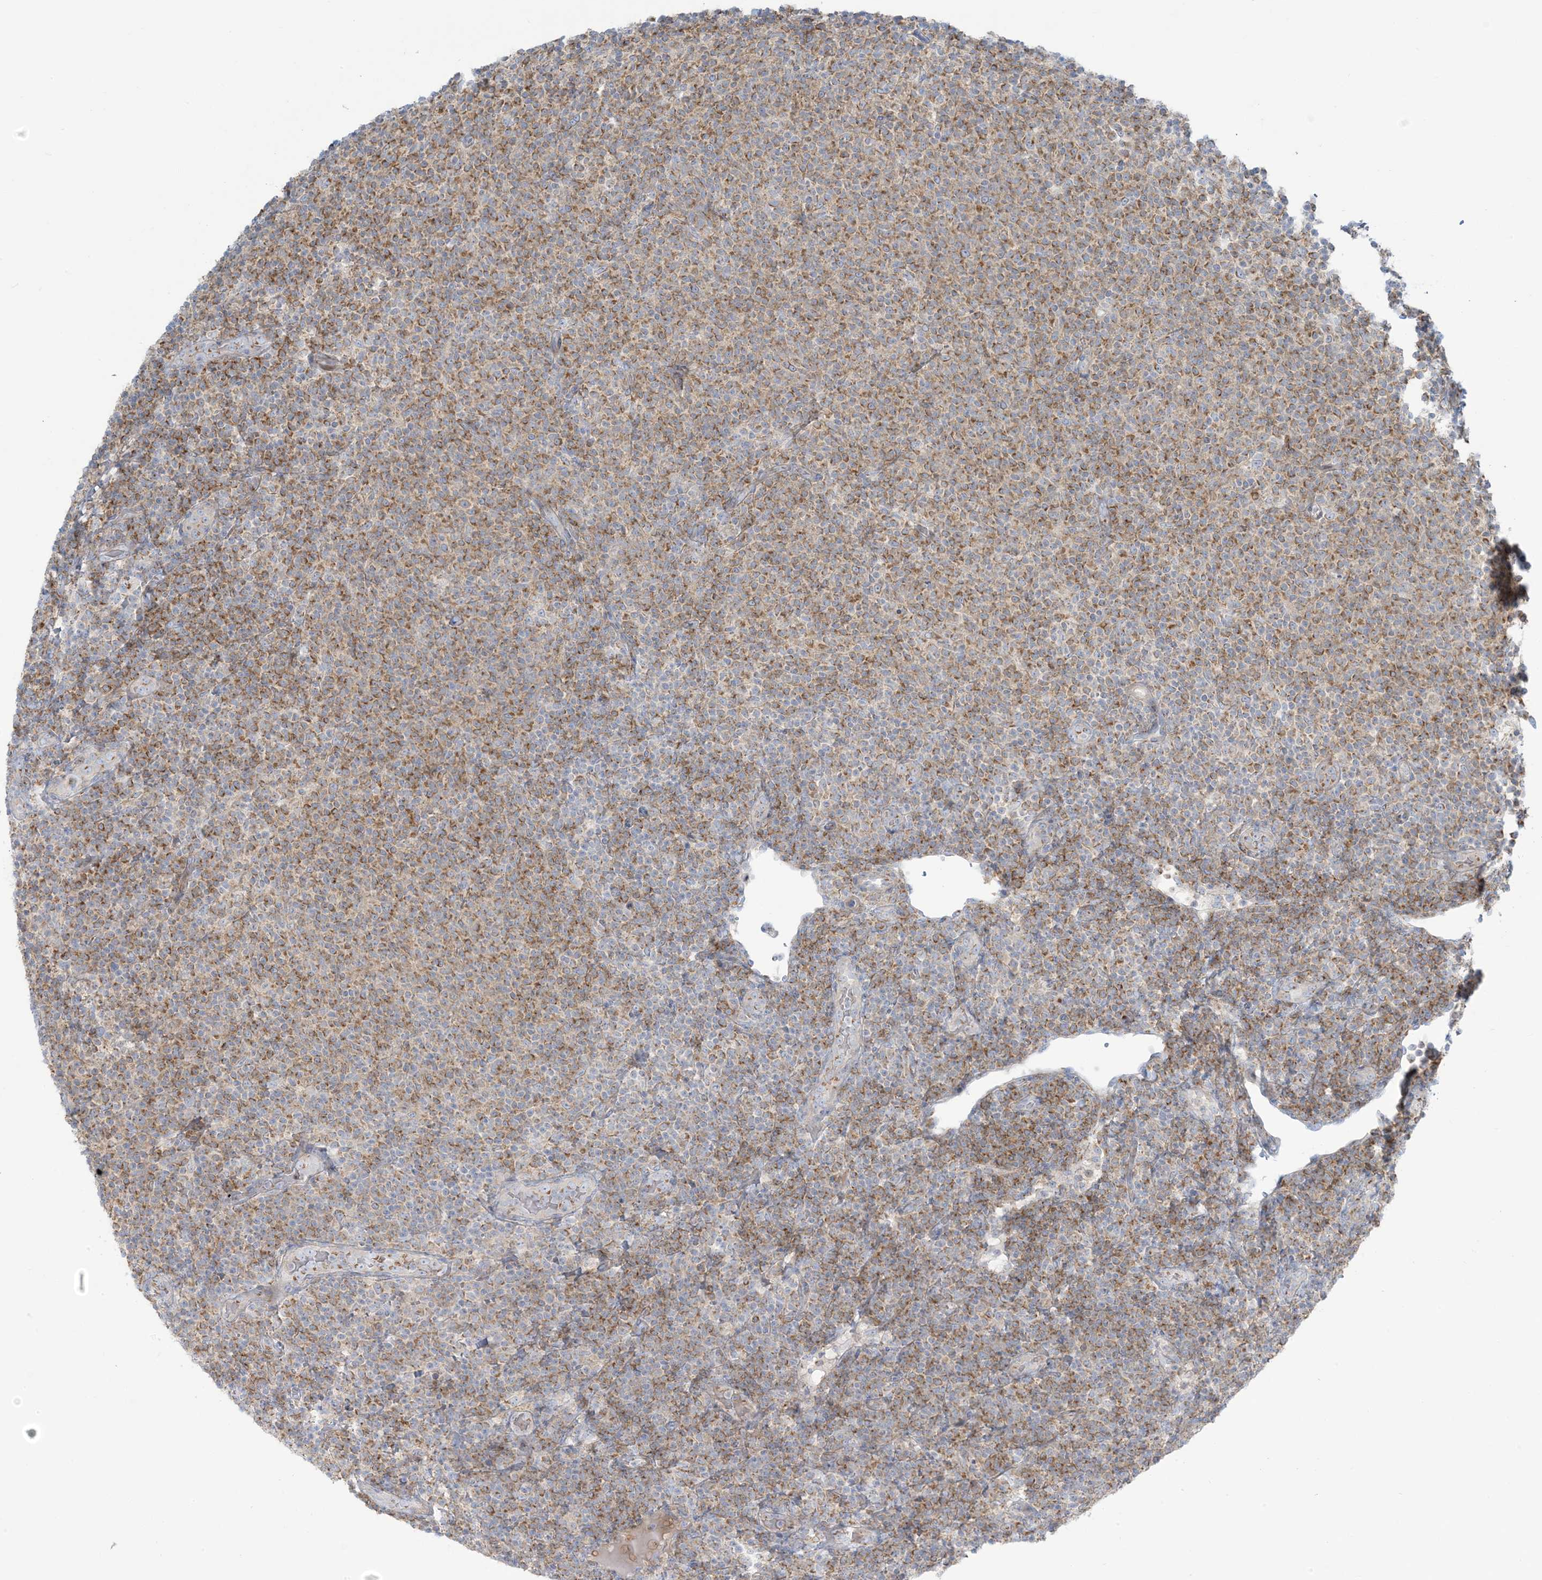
{"staining": {"intensity": "moderate", "quantity": ">75%", "location": "cytoplasmic/membranous"}, "tissue": "lymphoma", "cell_type": "Tumor cells", "image_type": "cancer", "snomed": [{"axis": "morphology", "description": "Malignant lymphoma, non-Hodgkin's type, Low grade"}, {"axis": "topography", "description": "Lymph node"}], "caption": "Protein positivity by IHC displays moderate cytoplasmic/membranous expression in approximately >75% of tumor cells in low-grade malignant lymphoma, non-Hodgkin's type.", "gene": "AFTPH", "patient": {"sex": "male", "age": 66}}